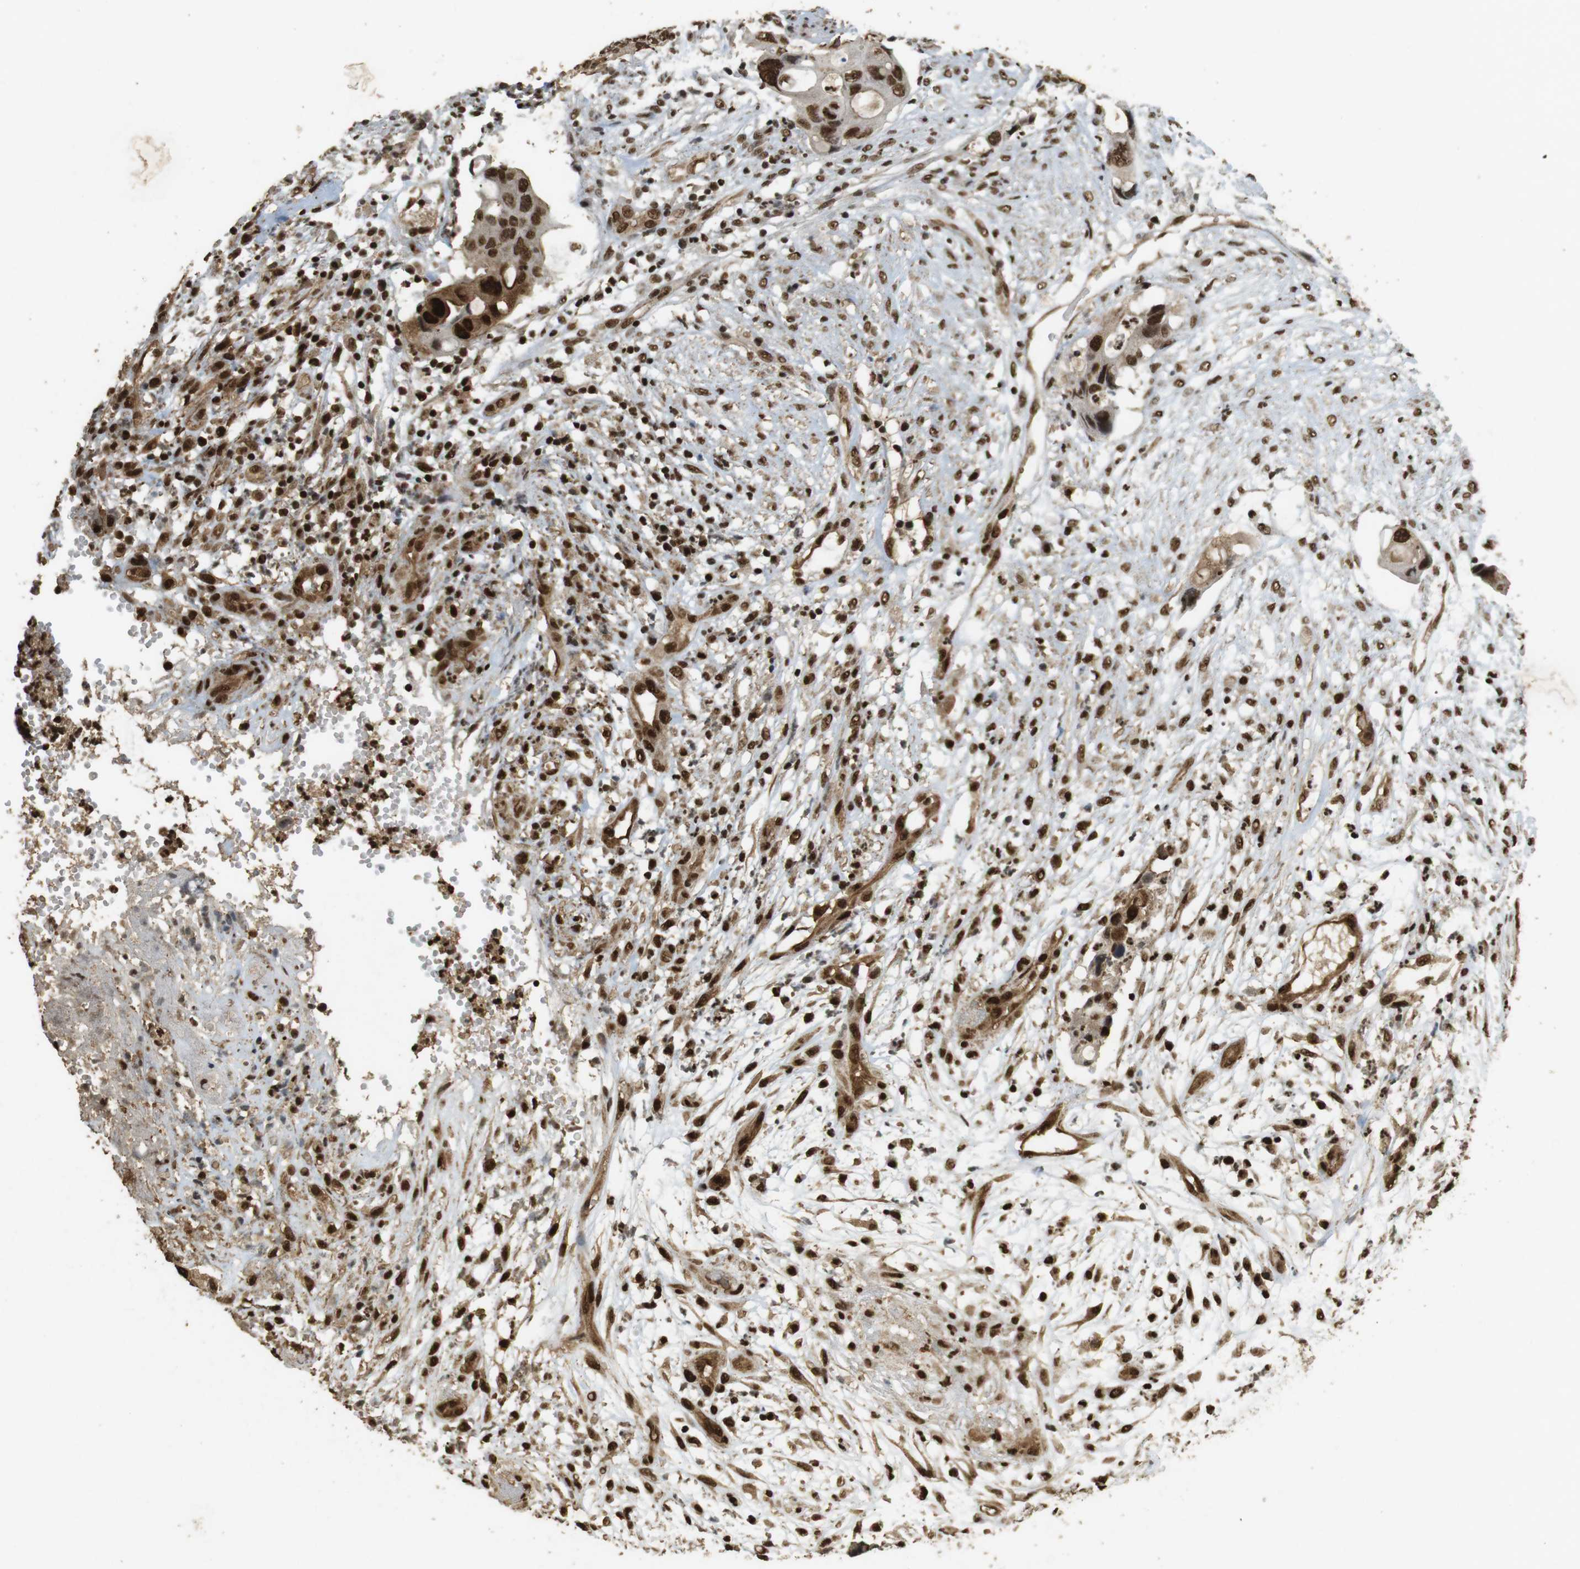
{"staining": {"intensity": "strong", "quantity": ">75%", "location": "cytoplasmic/membranous,nuclear"}, "tissue": "colorectal cancer", "cell_type": "Tumor cells", "image_type": "cancer", "snomed": [{"axis": "morphology", "description": "Adenocarcinoma, NOS"}, {"axis": "topography", "description": "Colon"}], "caption": "The photomicrograph displays a brown stain indicating the presence of a protein in the cytoplasmic/membranous and nuclear of tumor cells in colorectal adenocarcinoma.", "gene": "GATA4", "patient": {"sex": "female", "age": 57}}